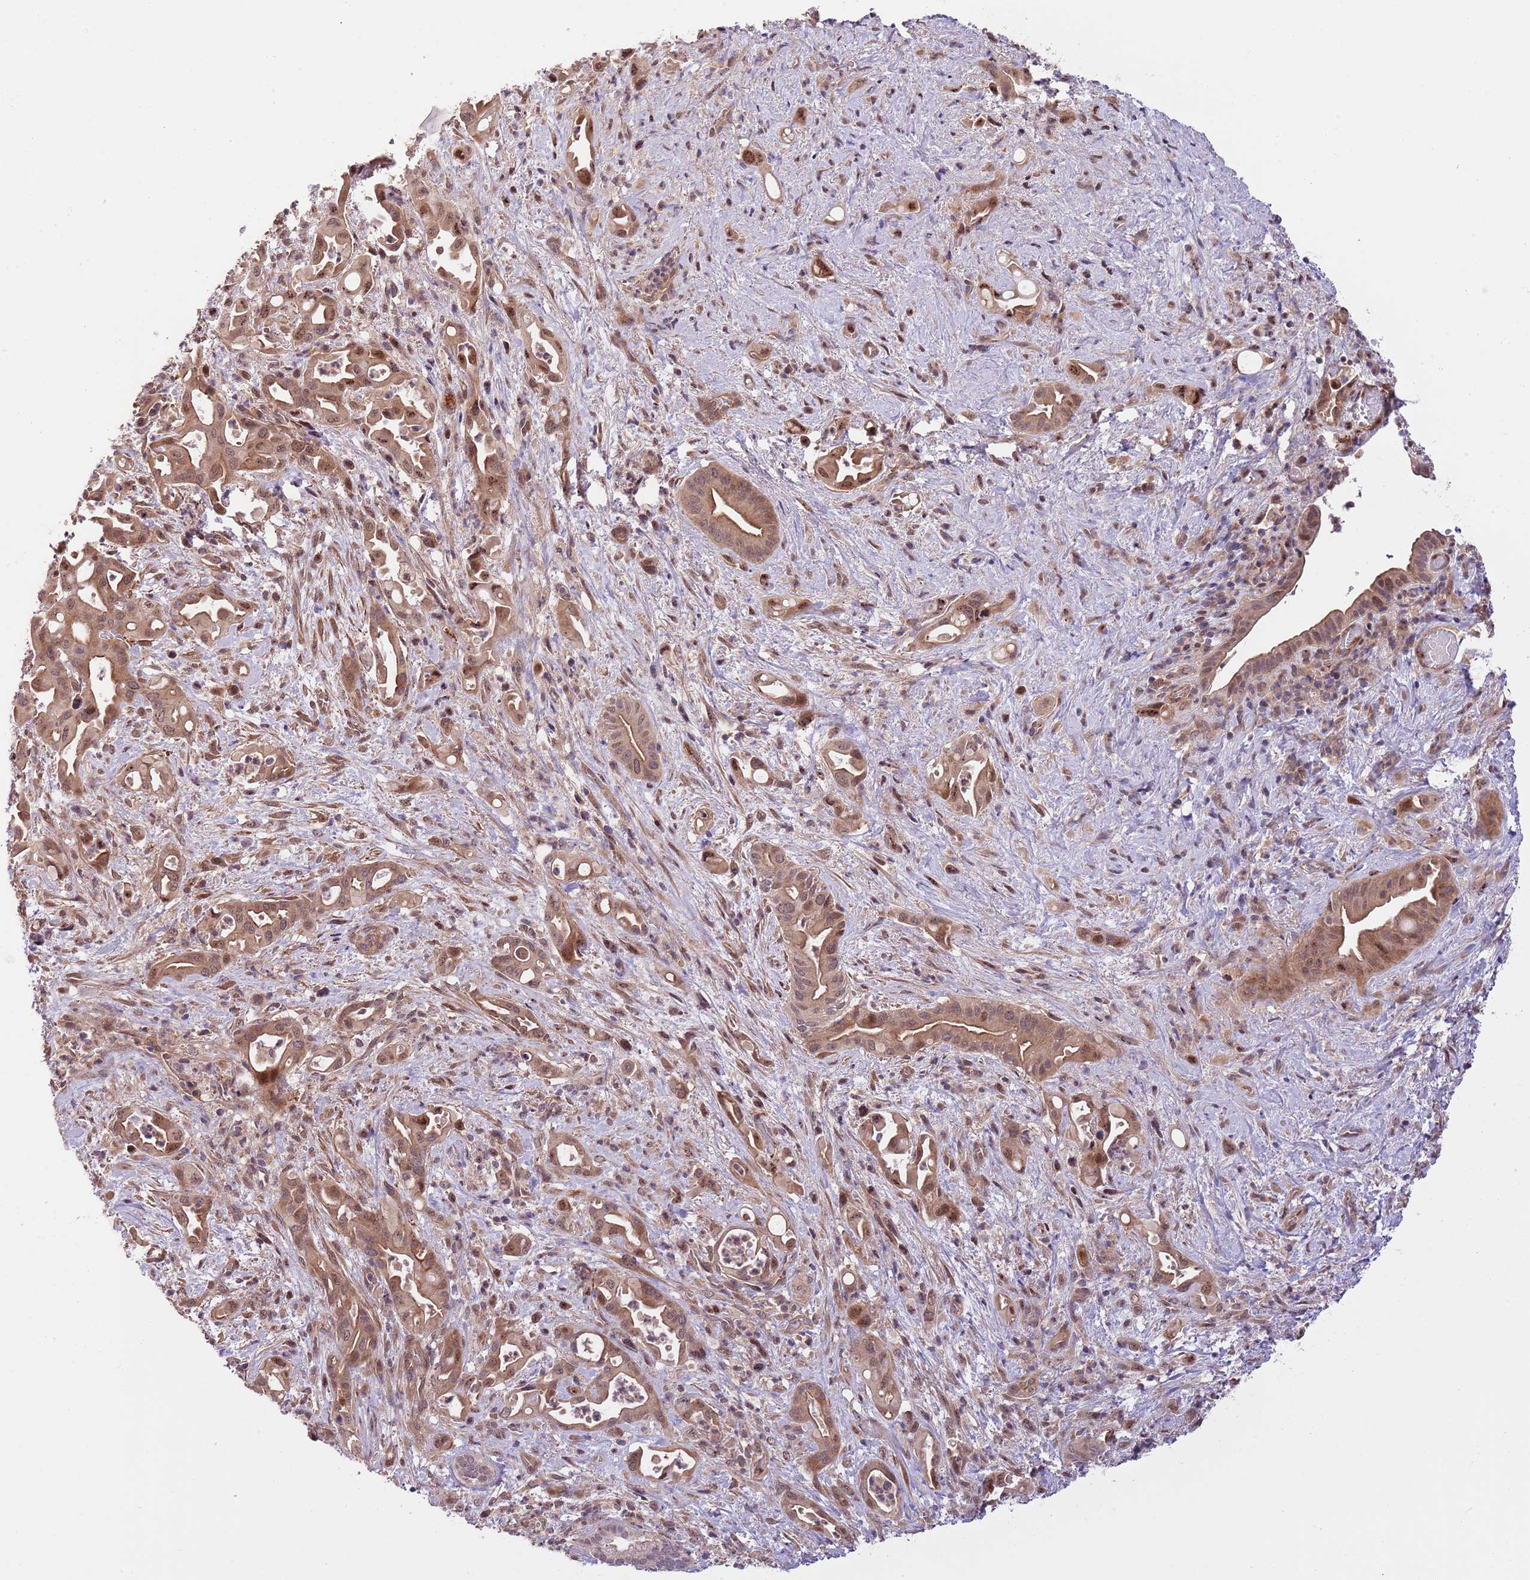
{"staining": {"intensity": "moderate", "quantity": ">75%", "location": "cytoplasmic/membranous,nuclear"}, "tissue": "liver cancer", "cell_type": "Tumor cells", "image_type": "cancer", "snomed": [{"axis": "morphology", "description": "Cholangiocarcinoma"}, {"axis": "topography", "description": "Liver"}], "caption": "Protein staining of cholangiocarcinoma (liver) tissue demonstrates moderate cytoplasmic/membranous and nuclear positivity in about >75% of tumor cells. (DAB IHC, brown staining for protein, blue staining for nuclei).", "gene": "PRR16", "patient": {"sex": "female", "age": 68}}